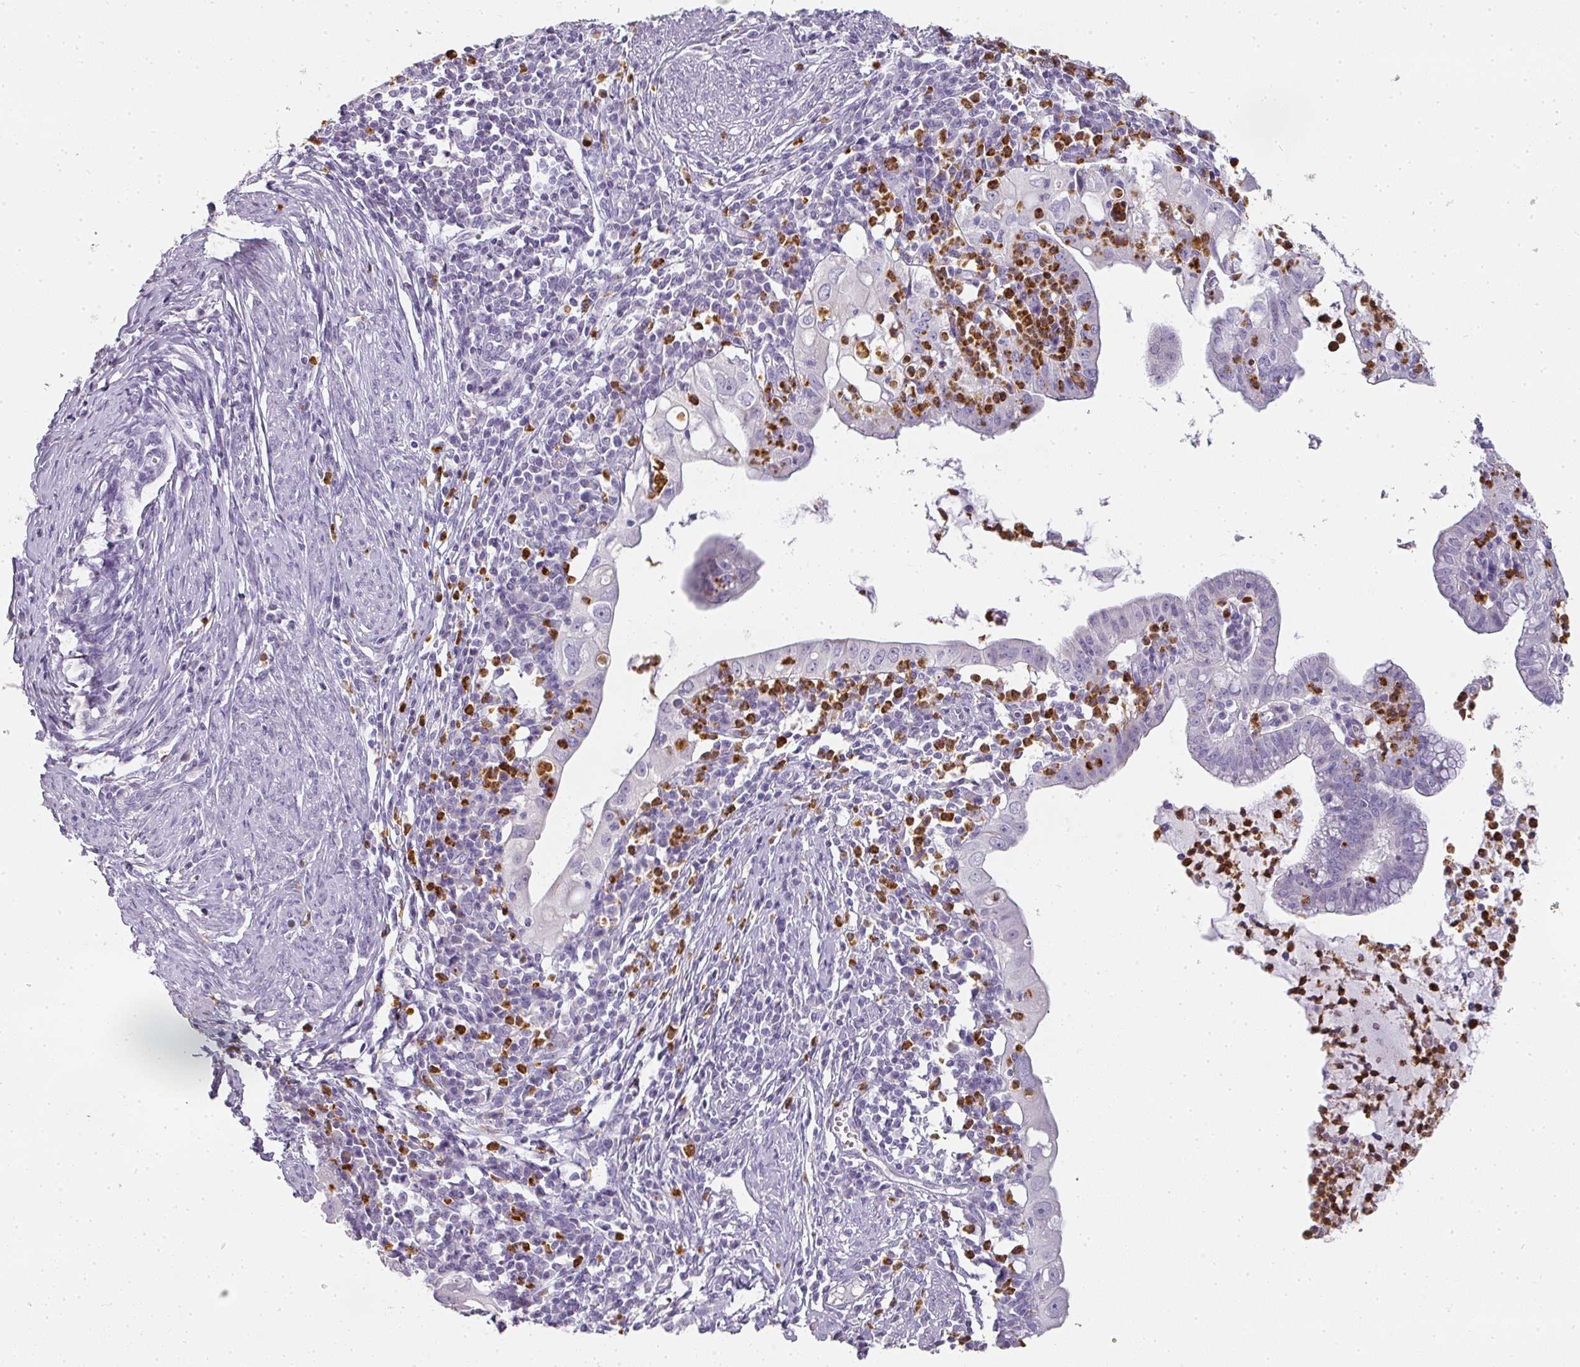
{"staining": {"intensity": "negative", "quantity": "none", "location": "none"}, "tissue": "cervical cancer", "cell_type": "Tumor cells", "image_type": "cancer", "snomed": [{"axis": "morphology", "description": "Adenocarcinoma, NOS"}, {"axis": "topography", "description": "Cervix"}], "caption": "Tumor cells show no significant positivity in cervical cancer.", "gene": "CAMP", "patient": {"sex": "female", "age": 36}}